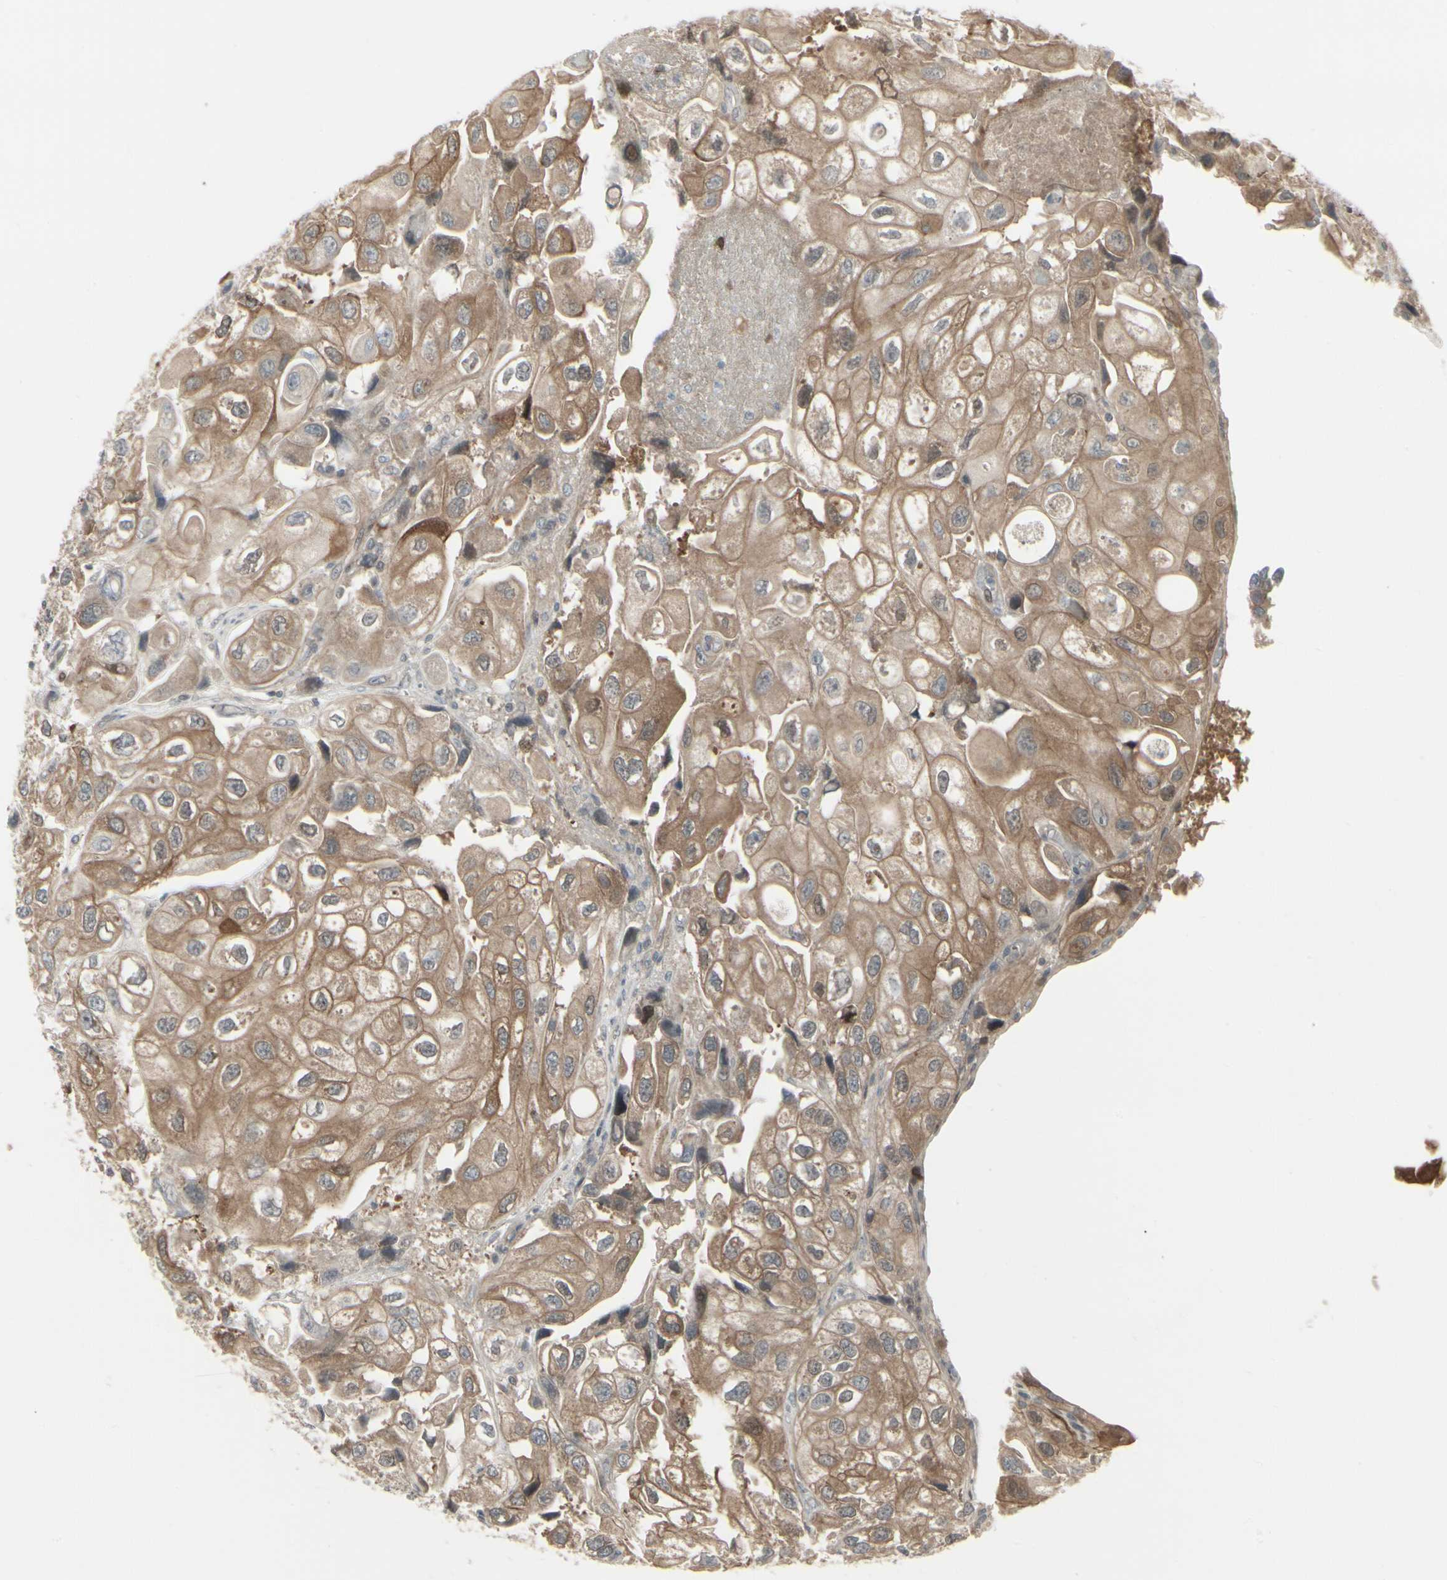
{"staining": {"intensity": "moderate", "quantity": ">75%", "location": "cytoplasmic/membranous"}, "tissue": "urothelial cancer", "cell_type": "Tumor cells", "image_type": "cancer", "snomed": [{"axis": "morphology", "description": "Urothelial carcinoma, High grade"}, {"axis": "topography", "description": "Urinary bladder"}], "caption": "A brown stain labels moderate cytoplasmic/membranous staining of a protein in urothelial cancer tumor cells. (IHC, brightfield microscopy, high magnification).", "gene": "IGFBP6", "patient": {"sex": "female", "age": 64}}